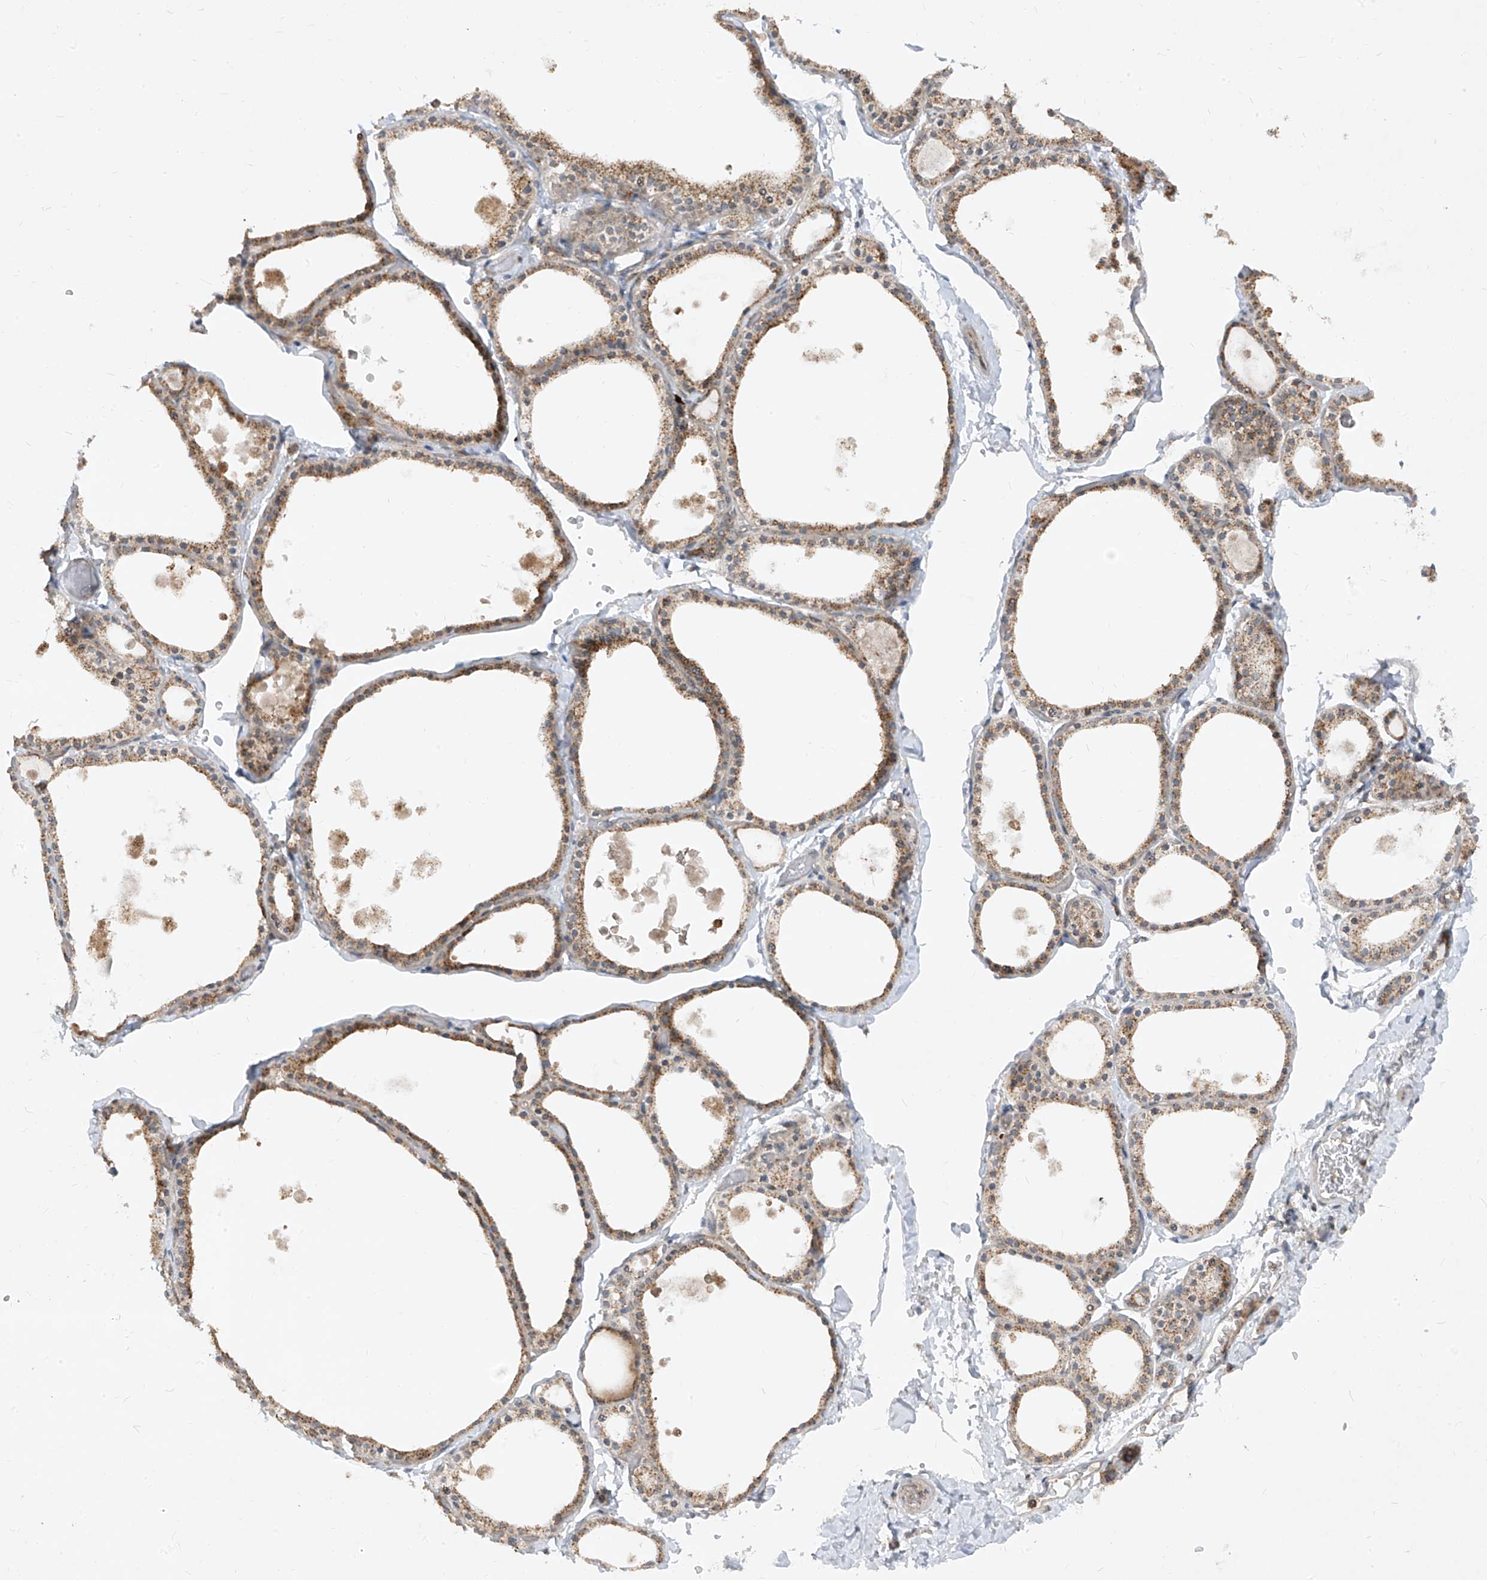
{"staining": {"intensity": "moderate", "quantity": ">75%", "location": "cytoplasmic/membranous"}, "tissue": "thyroid gland", "cell_type": "Glandular cells", "image_type": "normal", "snomed": [{"axis": "morphology", "description": "Normal tissue, NOS"}, {"axis": "topography", "description": "Thyroid gland"}], "caption": "Benign thyroid gland was stained to show a protein in brown. There is medium levels of moderate cytoplasmic/membranous expression in approximately >75% of glandular cells. The staining was performed using DAB, with brown indicating positive protein expression. Nuclei are stained blue with hematoxylin.", "gene": "ABCD3", "patient": {"sex": "male", "age": 56}}